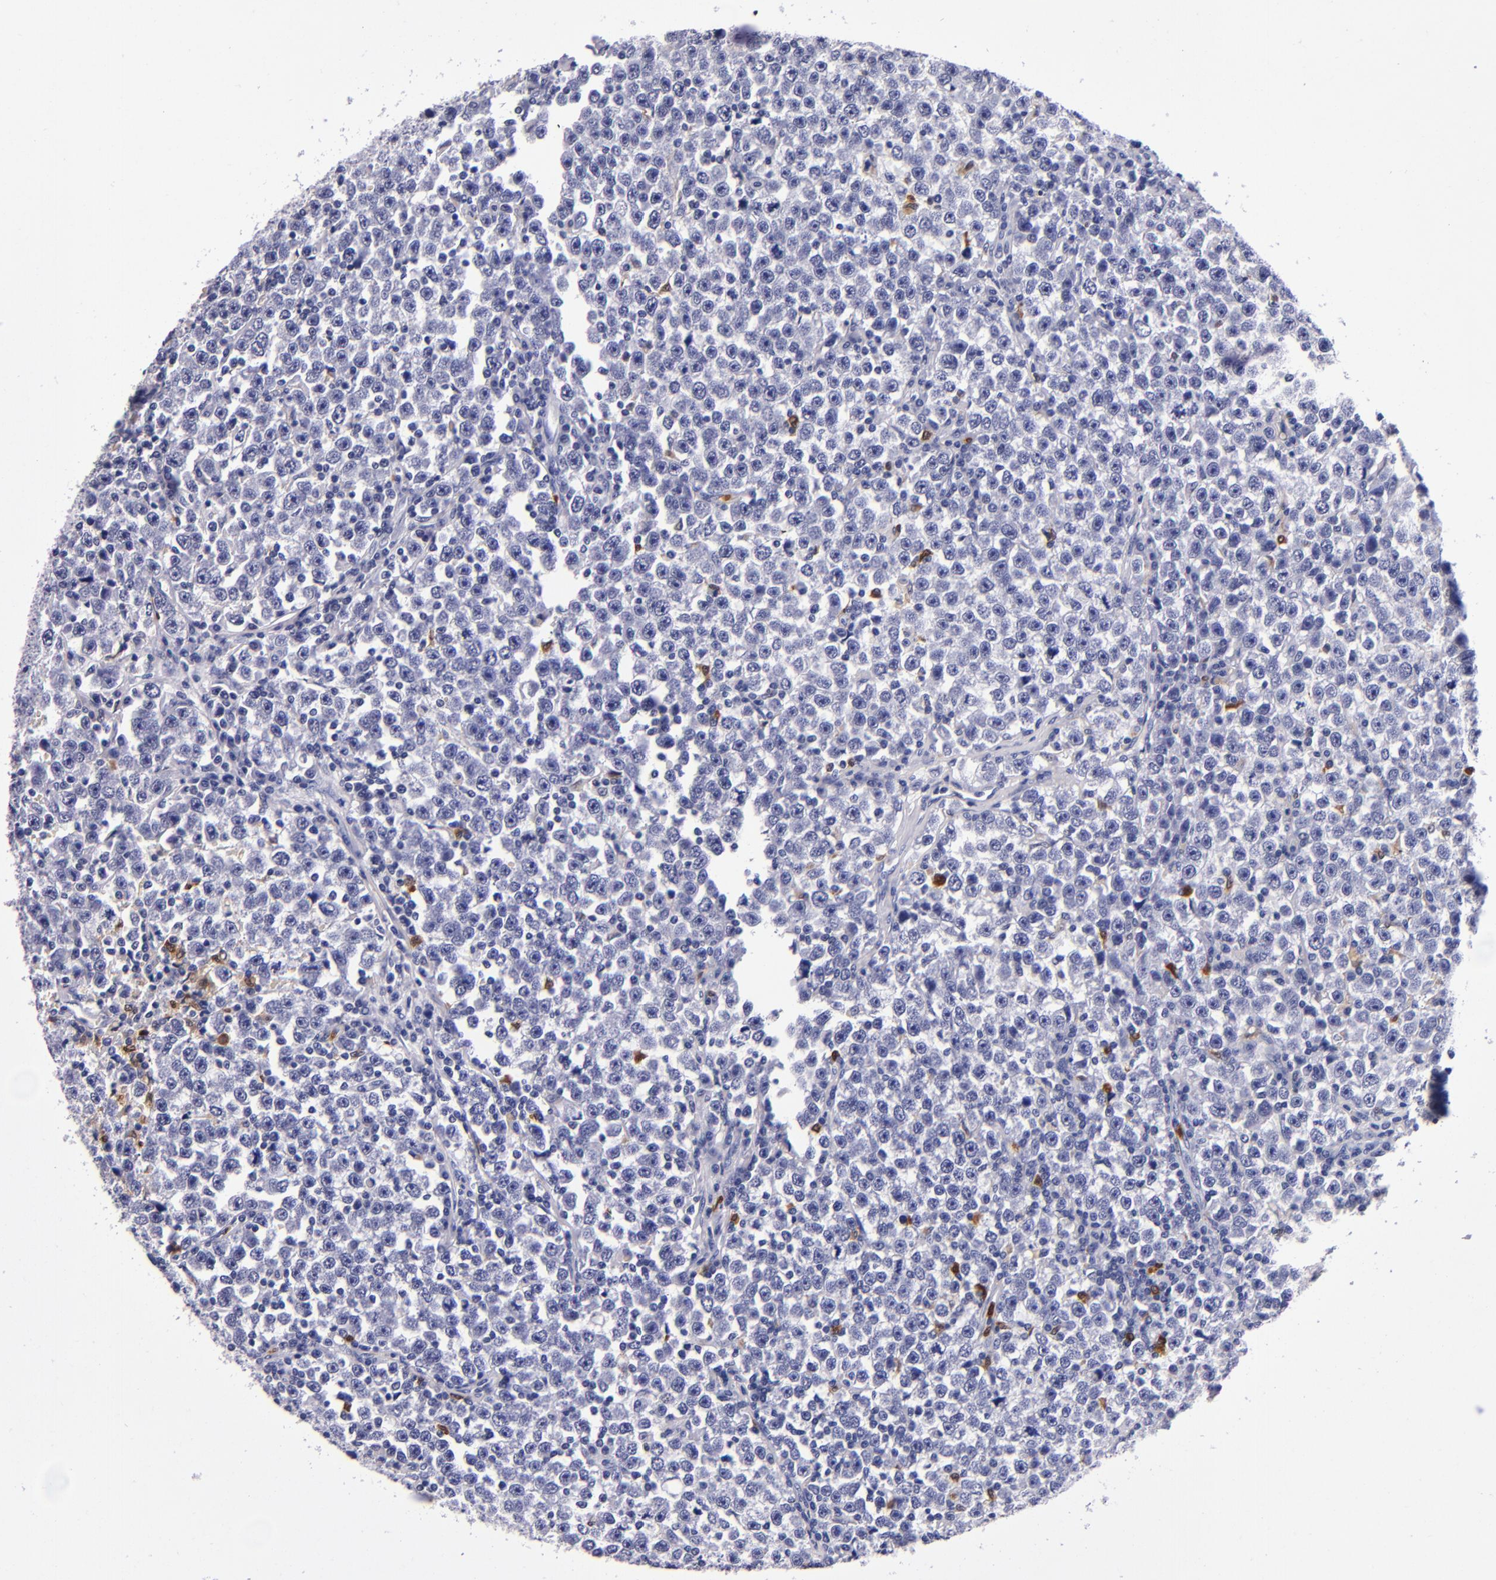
{"staining": {"intensity": "negative", "quantity": "none", "location": "none"}, "tissue": "testis cancer", "cell_type": "Tumor cells", "image_type": "cancer", "snomed": [{"axis": "morphology", "description": "Seminoma, NOS"}, {"axis": "topography", "description": "Testis"}], "caption": "Micrograph shows no protein staining in tumor cells of seminoma (testis) tissue. (DAB immunohistochemistry (IHC), high magnification).", "gene": "S100A8", "patient": {"sex": "male", "age": 43}}